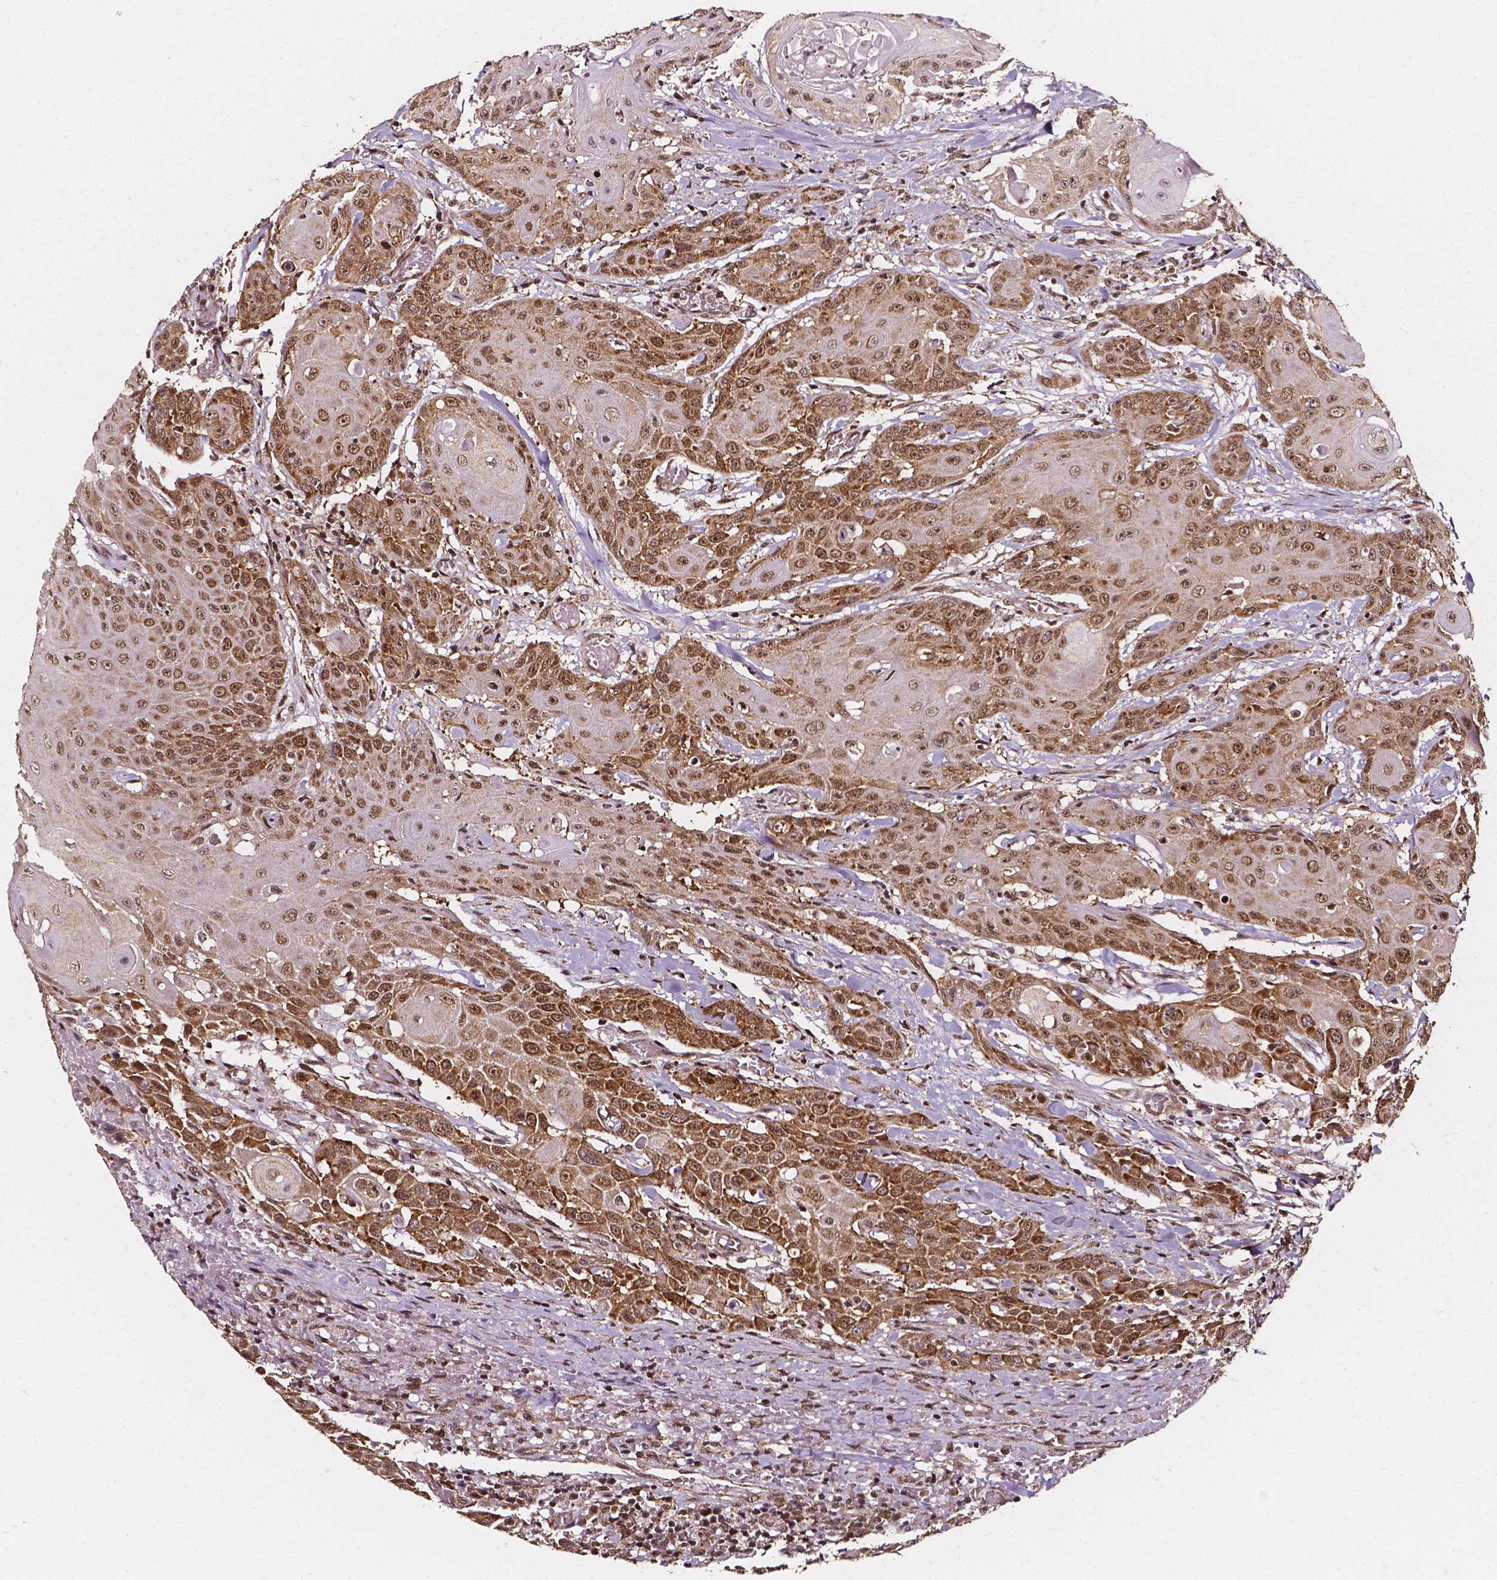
{"staining": {"intensity": "moderate", "quantity": ">75%", "location": "cytoplasmic/membranous,nuclear"}, "tissue": "head and neck cancer", "cell_type": "Tumor cells", "image_type": "cancer", "snomed": [{"axis": "morphology", "description": "Normal tissue, NOS"}, {"axis": "morphology", "description": "Squamous cell carcinoma, NOS"}, {"axis": "topography", "description": "Oral tissue"}, {"axis": "topography", "description": "Head-Neck"}], "caption": "Approximately >75% of tumor cells in head and neck cancer (squamous cell carcinoma) show moderate cytoplasmic/membranous and nuclear protein positivity as visualized by brown immunohistochemical staining.", "gene": "SMN1", "patient": {"sex": "female", "age": 55}}